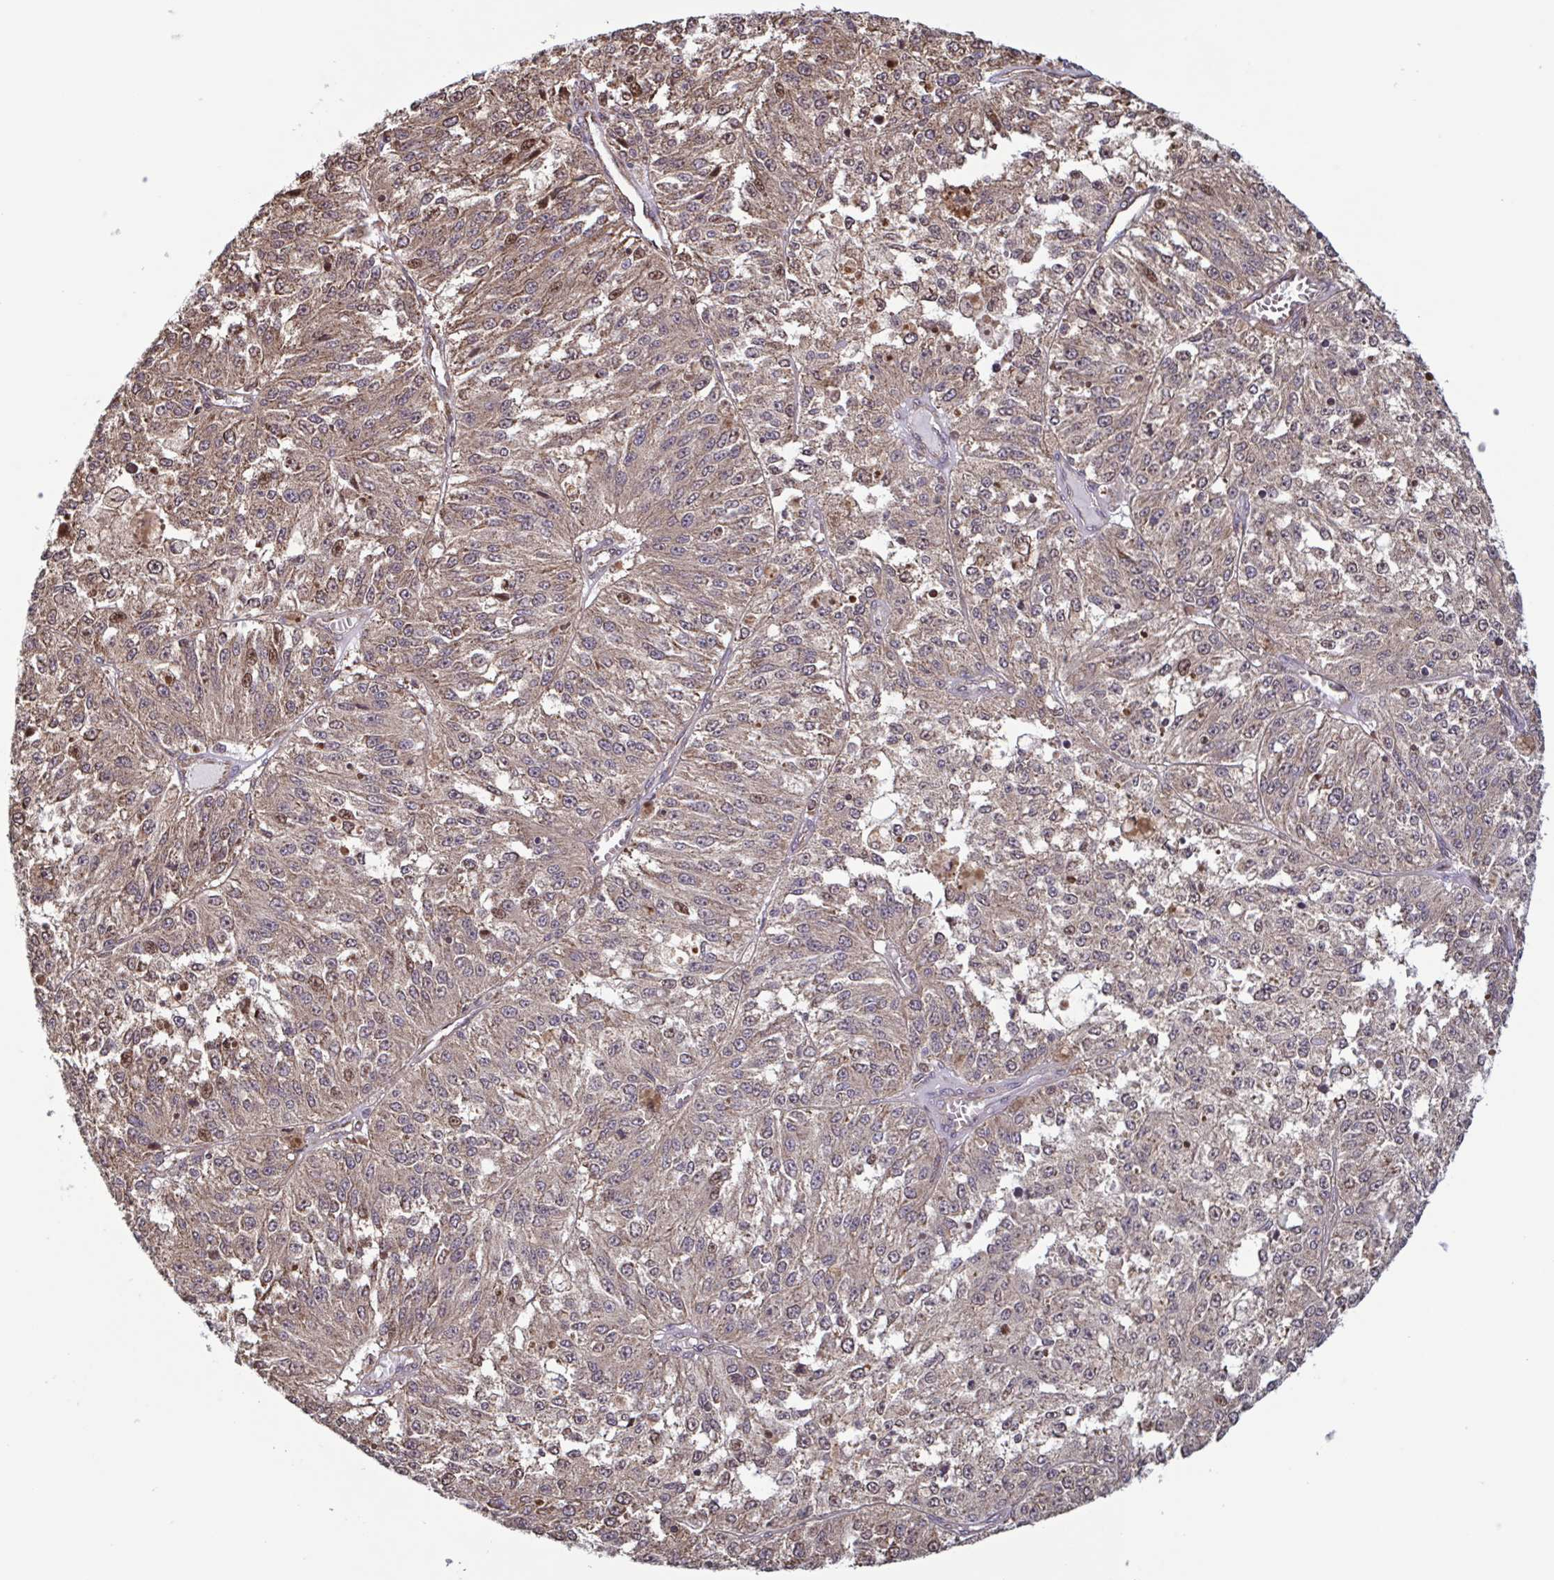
{"staining": {"intensity": "weak", "quantity": ">75%", "location": "cytoplasmic/membranous"}, "tissue": "melanoma", "cell_type": "Tumor cells", "image_type": "cancer", "snomed": [{"axis": "morphology", "description": "Malignant melanoma, Metastatic site"}, {"axis": "topography", "description": "Lymph node"}], "caption": "Approximately >75% of tumor cells in human melanoma exhibit weak cytoplasmic/membranous protein expression as visualized by brown immunohistochemical staining.", "gene": "SEC63", "patient": {"sex": "female", "age": 64}}